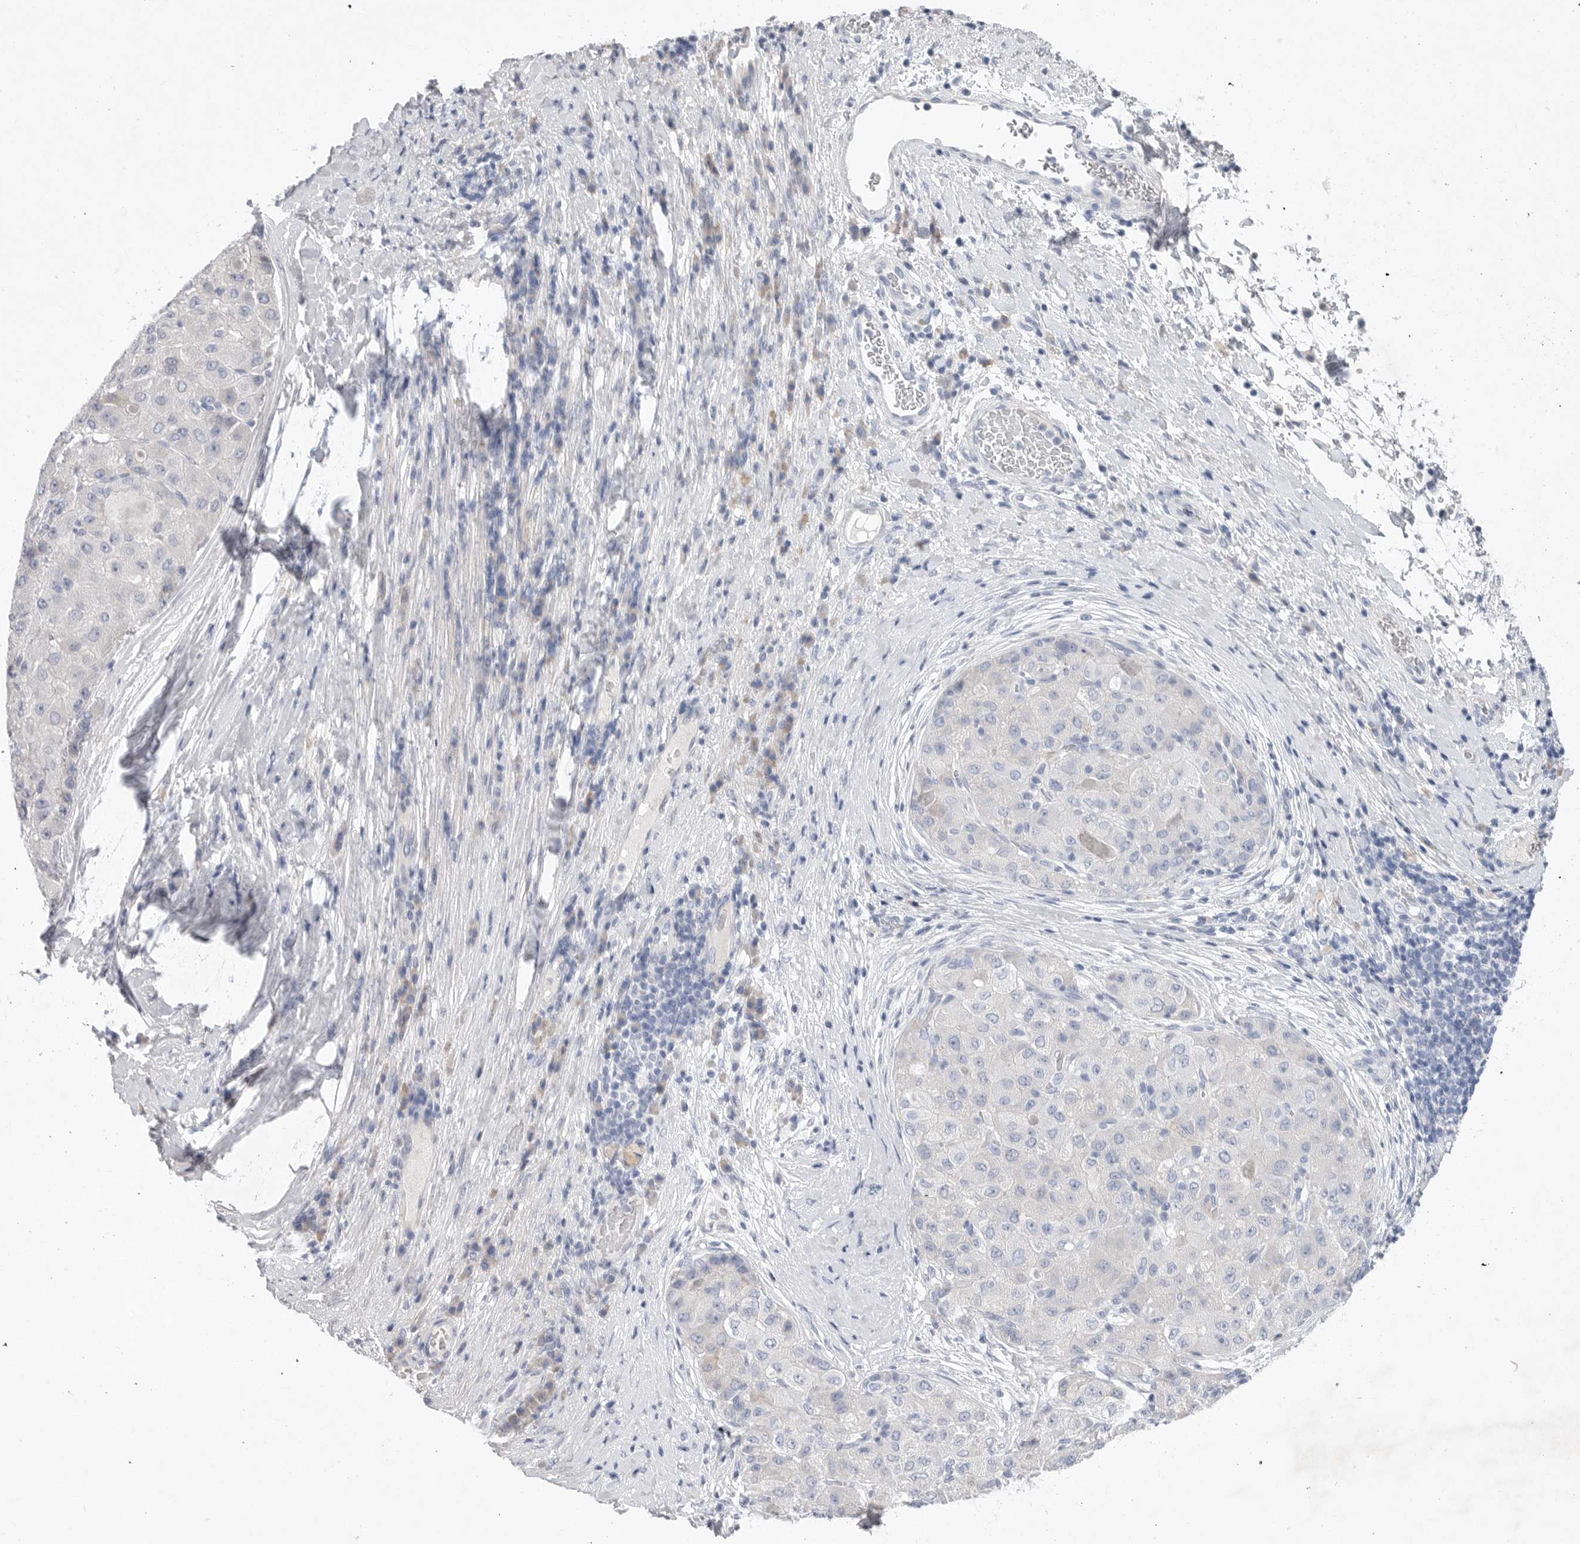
{"staining": {"intensity": "negative", "quantity": "none", "location": "none"}, "tissue": "liver cancer", "cell_type": "Tumor cells", "image_type": "cancer", "snomed": [{"axis": "morphology", "description": "Carcinoma, Hepatocellular, NOS"}, {"axis": "topography", "description": "Liver"}], "caption": "Protein analysis of liver hepatocellular carcinoma shows no significant staining in tumor cells.", "gene": "CAMK2B", "patient": {"sex": "male", "age": 80}}